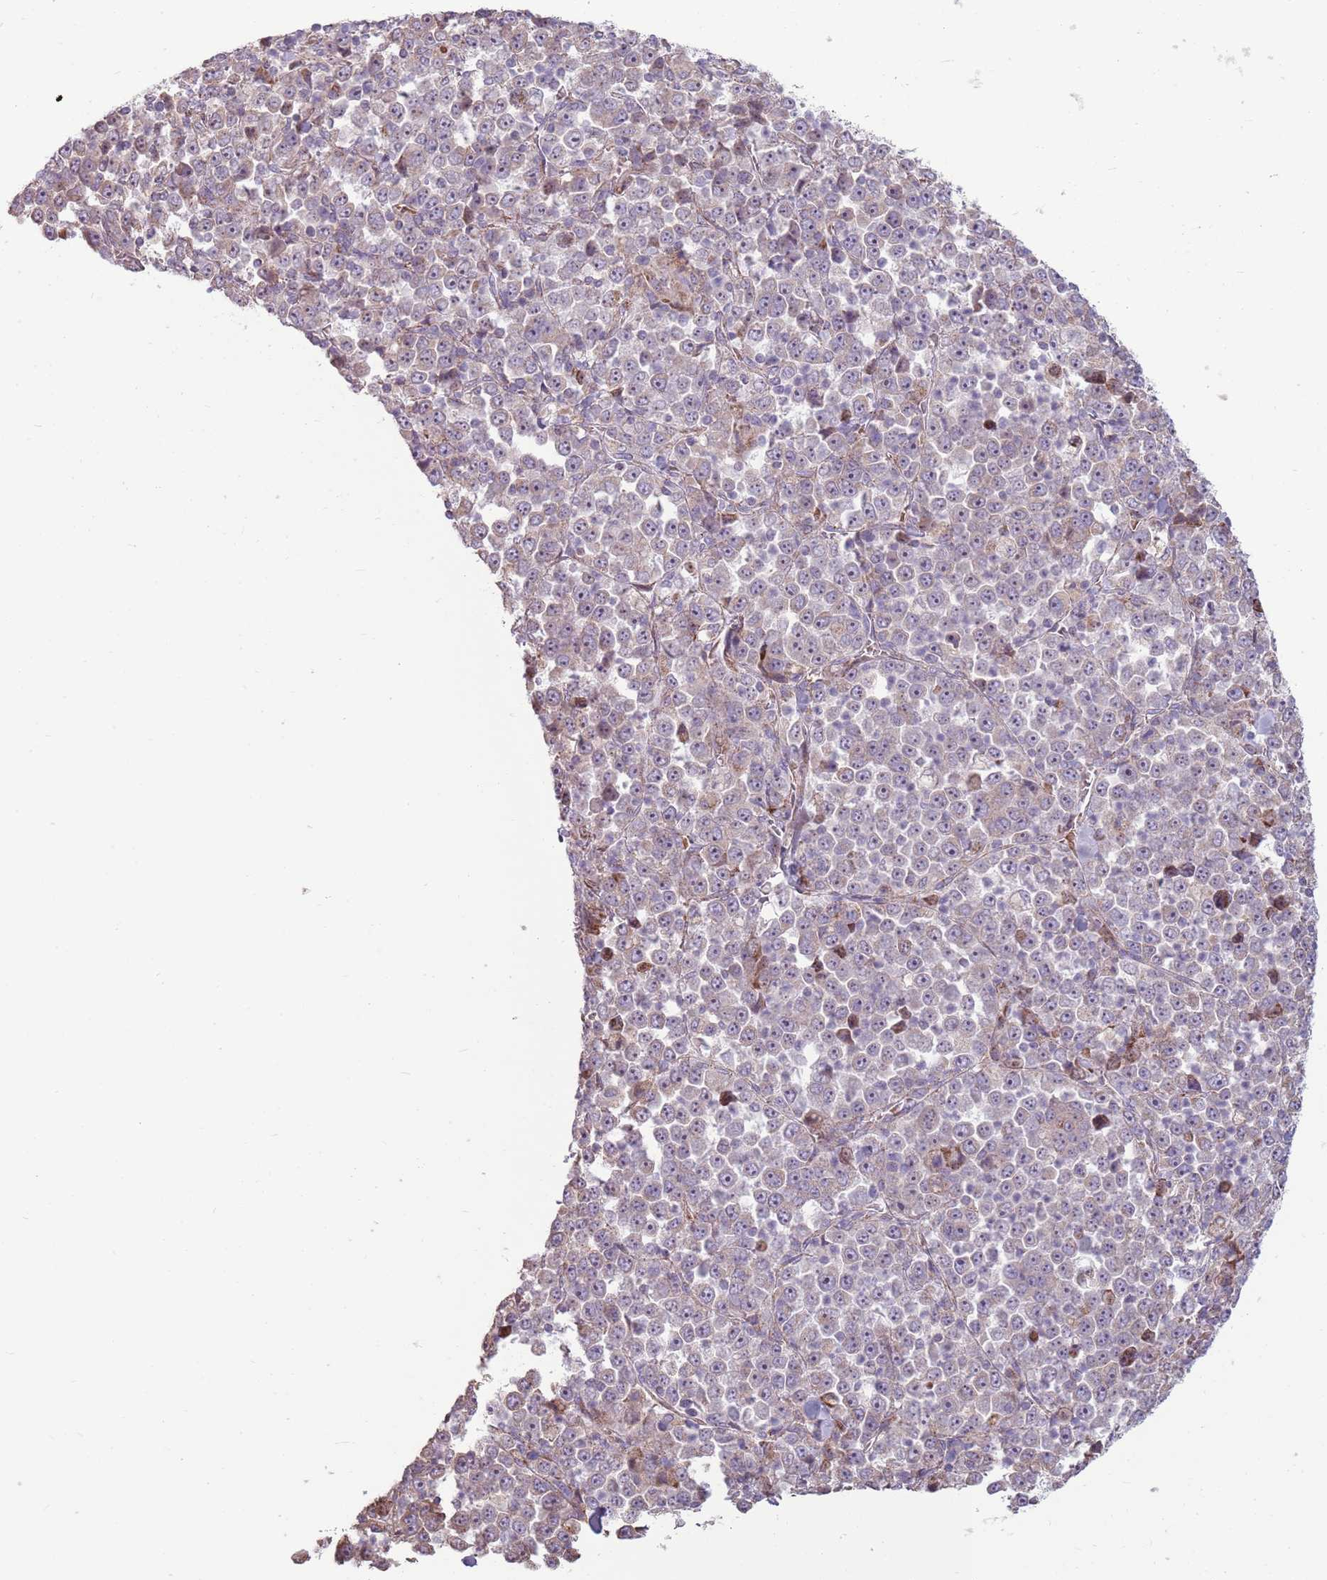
{"staining": {"intensity": "negative", "quantity": "none", "location": "none"}, "tissue": "stomach cancer", "cell_type": "Tumor cells", "image_type": "cancer", "snomed": [{"axis": "morphology", "description": "Normal tissue, NOS"}, {"axis": "morphology", "description": "Adenocarcinoma, NOS"}, {"axis": "topography", "description": "Stomach, upper"}, {"axis": "topography", "description": "Stomach"}], "caption": "Tumor cells show no significant expression in stomach cancer.", "gene": "ZNF530", "patient": {"sex": "male", "age": 59}}